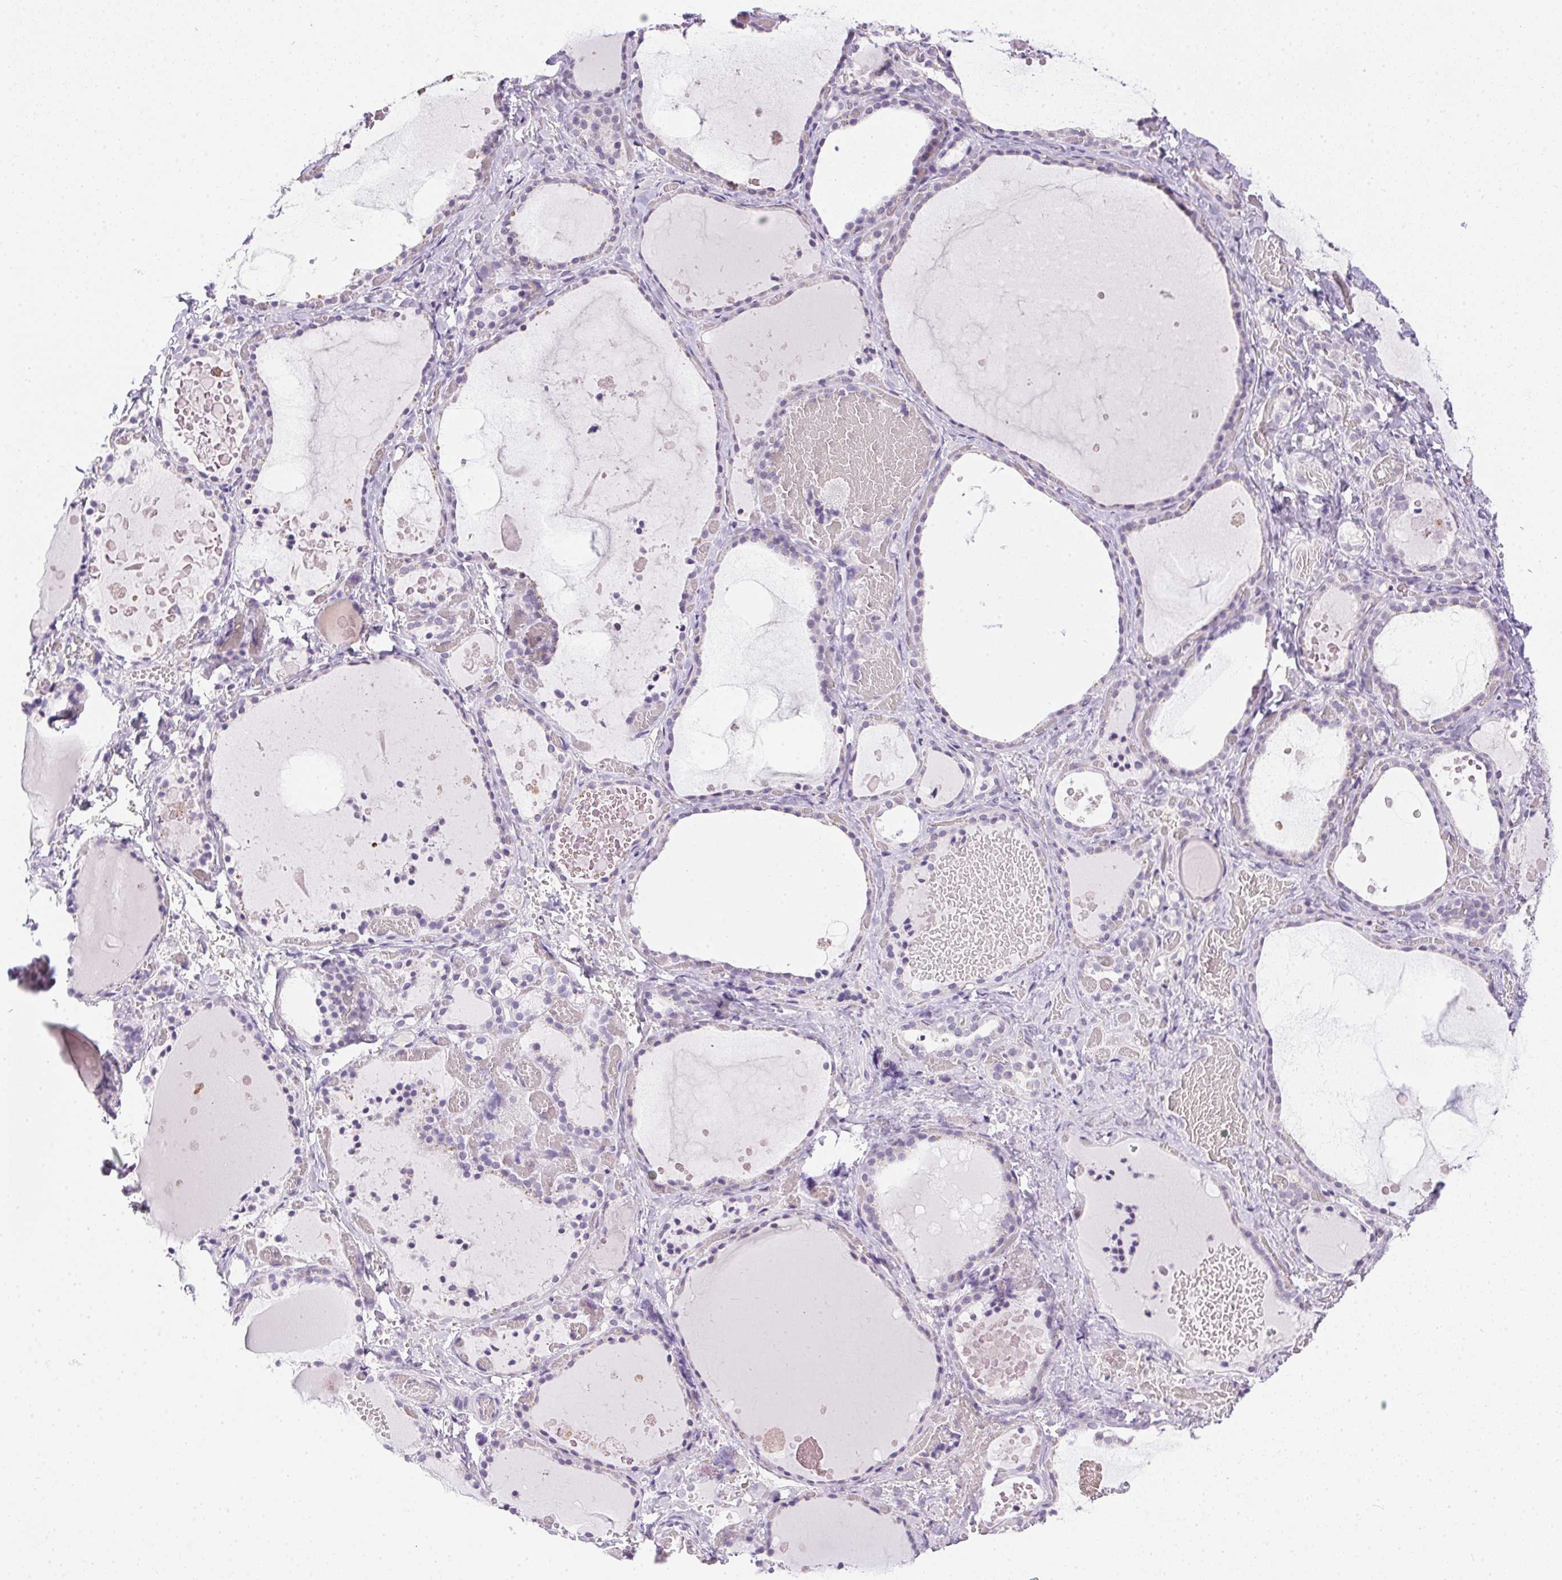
{"staining": {"intensity": "negative", "quantity": "none", "location": "none"}, "tissue": "thyroid gland", "cell_type": "Glandular cells", "image_type": "normal", "snomed": [{"axis": "morphology", "description": "Normal tissue, NOS"}, {"axis": "topography", "description": "Thyroid gland"}], "caption": "Glandular cells show no significant staining in benign thyroid gland.", "gene": "PRL", "patient": {"sex": "female", "age": 56}}